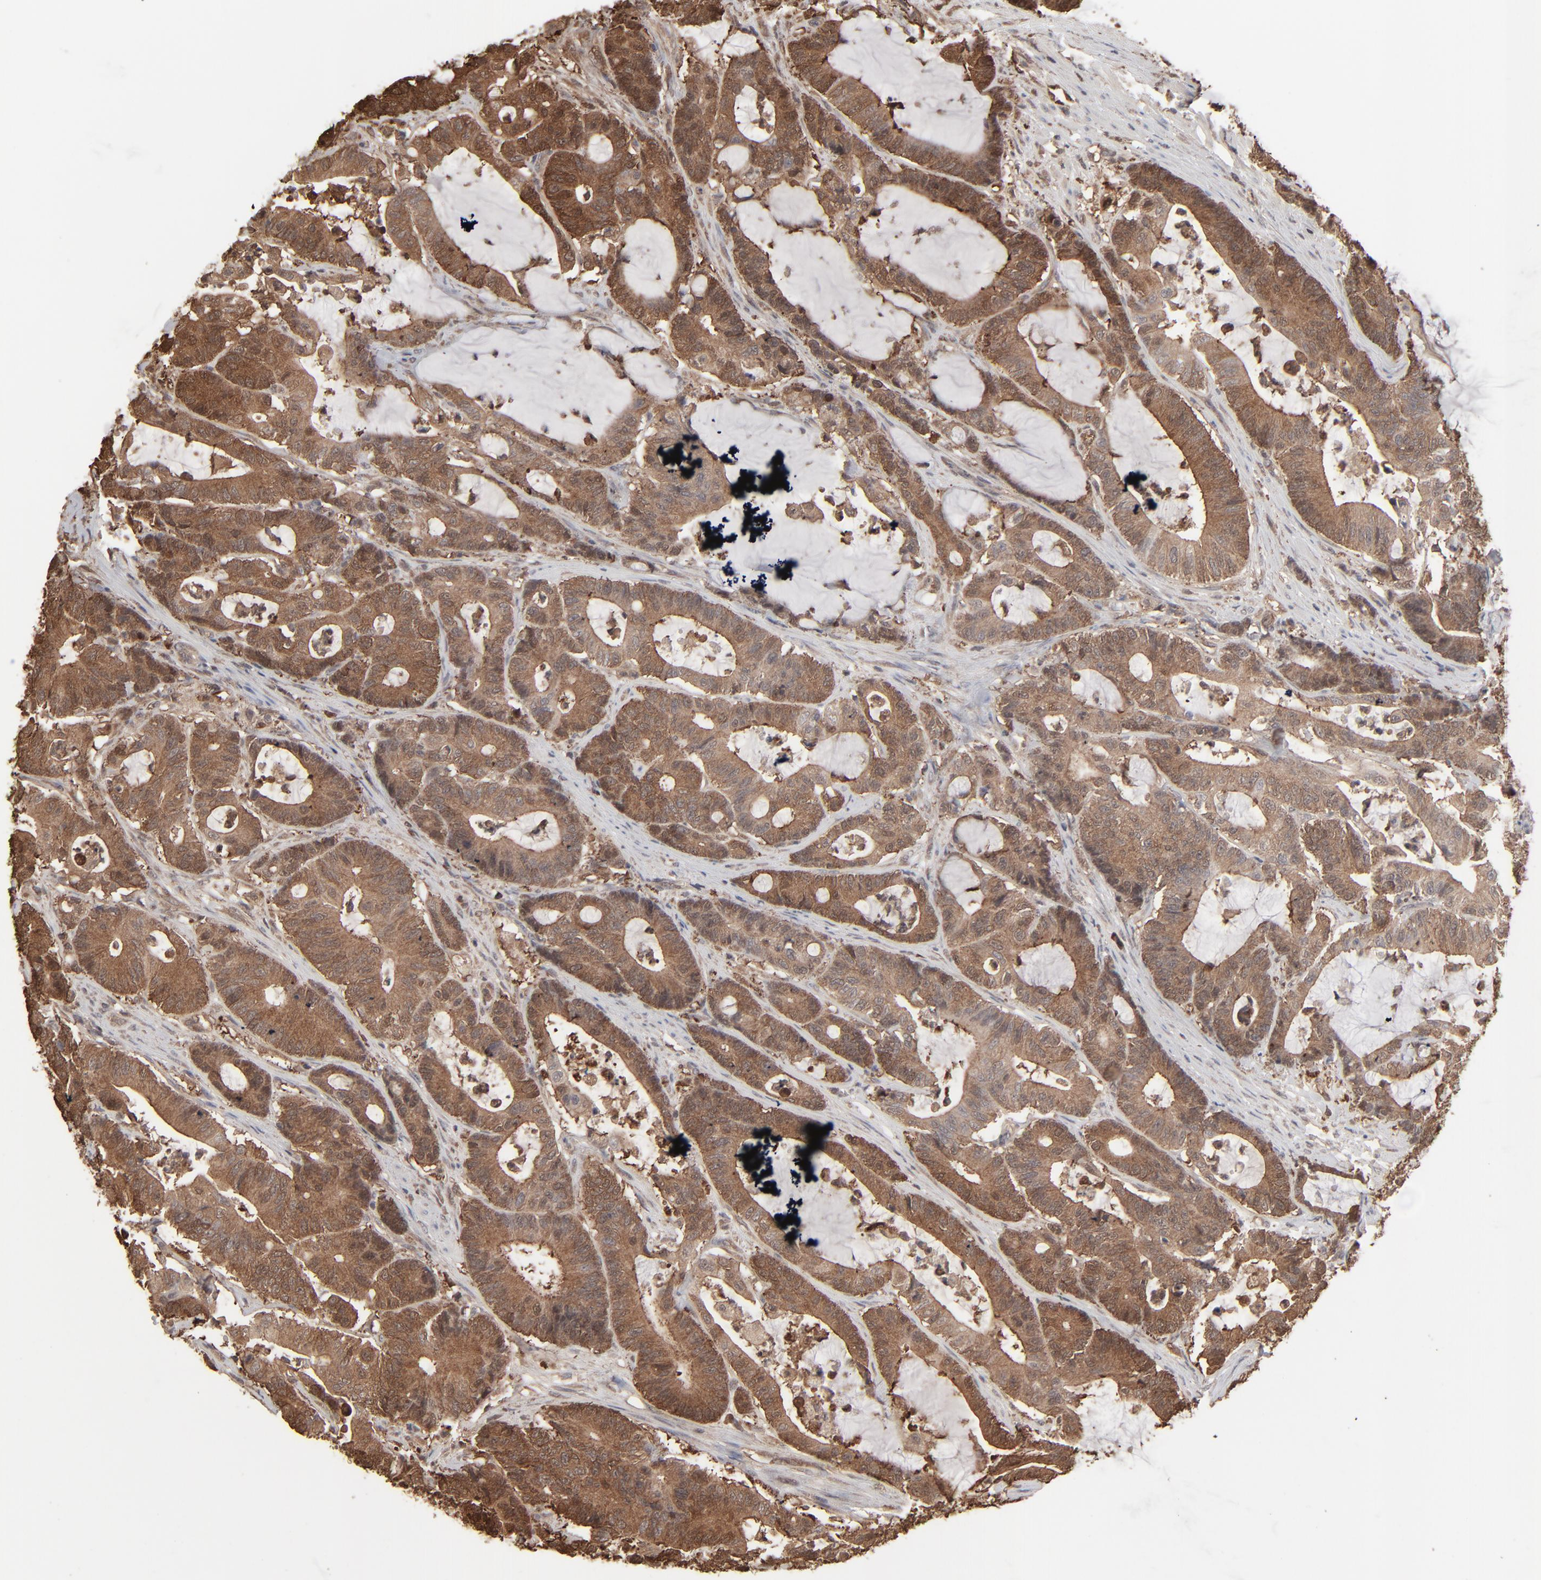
{"staining": {"intensity": "strong", "quantity": ">75%", "location": "cytoplasmic/membranous"}, "tissue": "colorectal cancer", "cell_type": "Tumor cells", "image_type": "cancer", "snomed": [{"axis": "morphology", "description": "Adenocarcinoma, NOS"}, {"axis": "topography", "description": "Colon"}], "caption": "Strong cytoplasmic/membranous protein expression is present in about >75% of tumor cells in colorectal adenocarcinoma. The protein of interest is shown in brown color, while the nuclei are stained blue.", "gene": "NME1-NME2", "patient": {"sex": "female", "age": 84}}